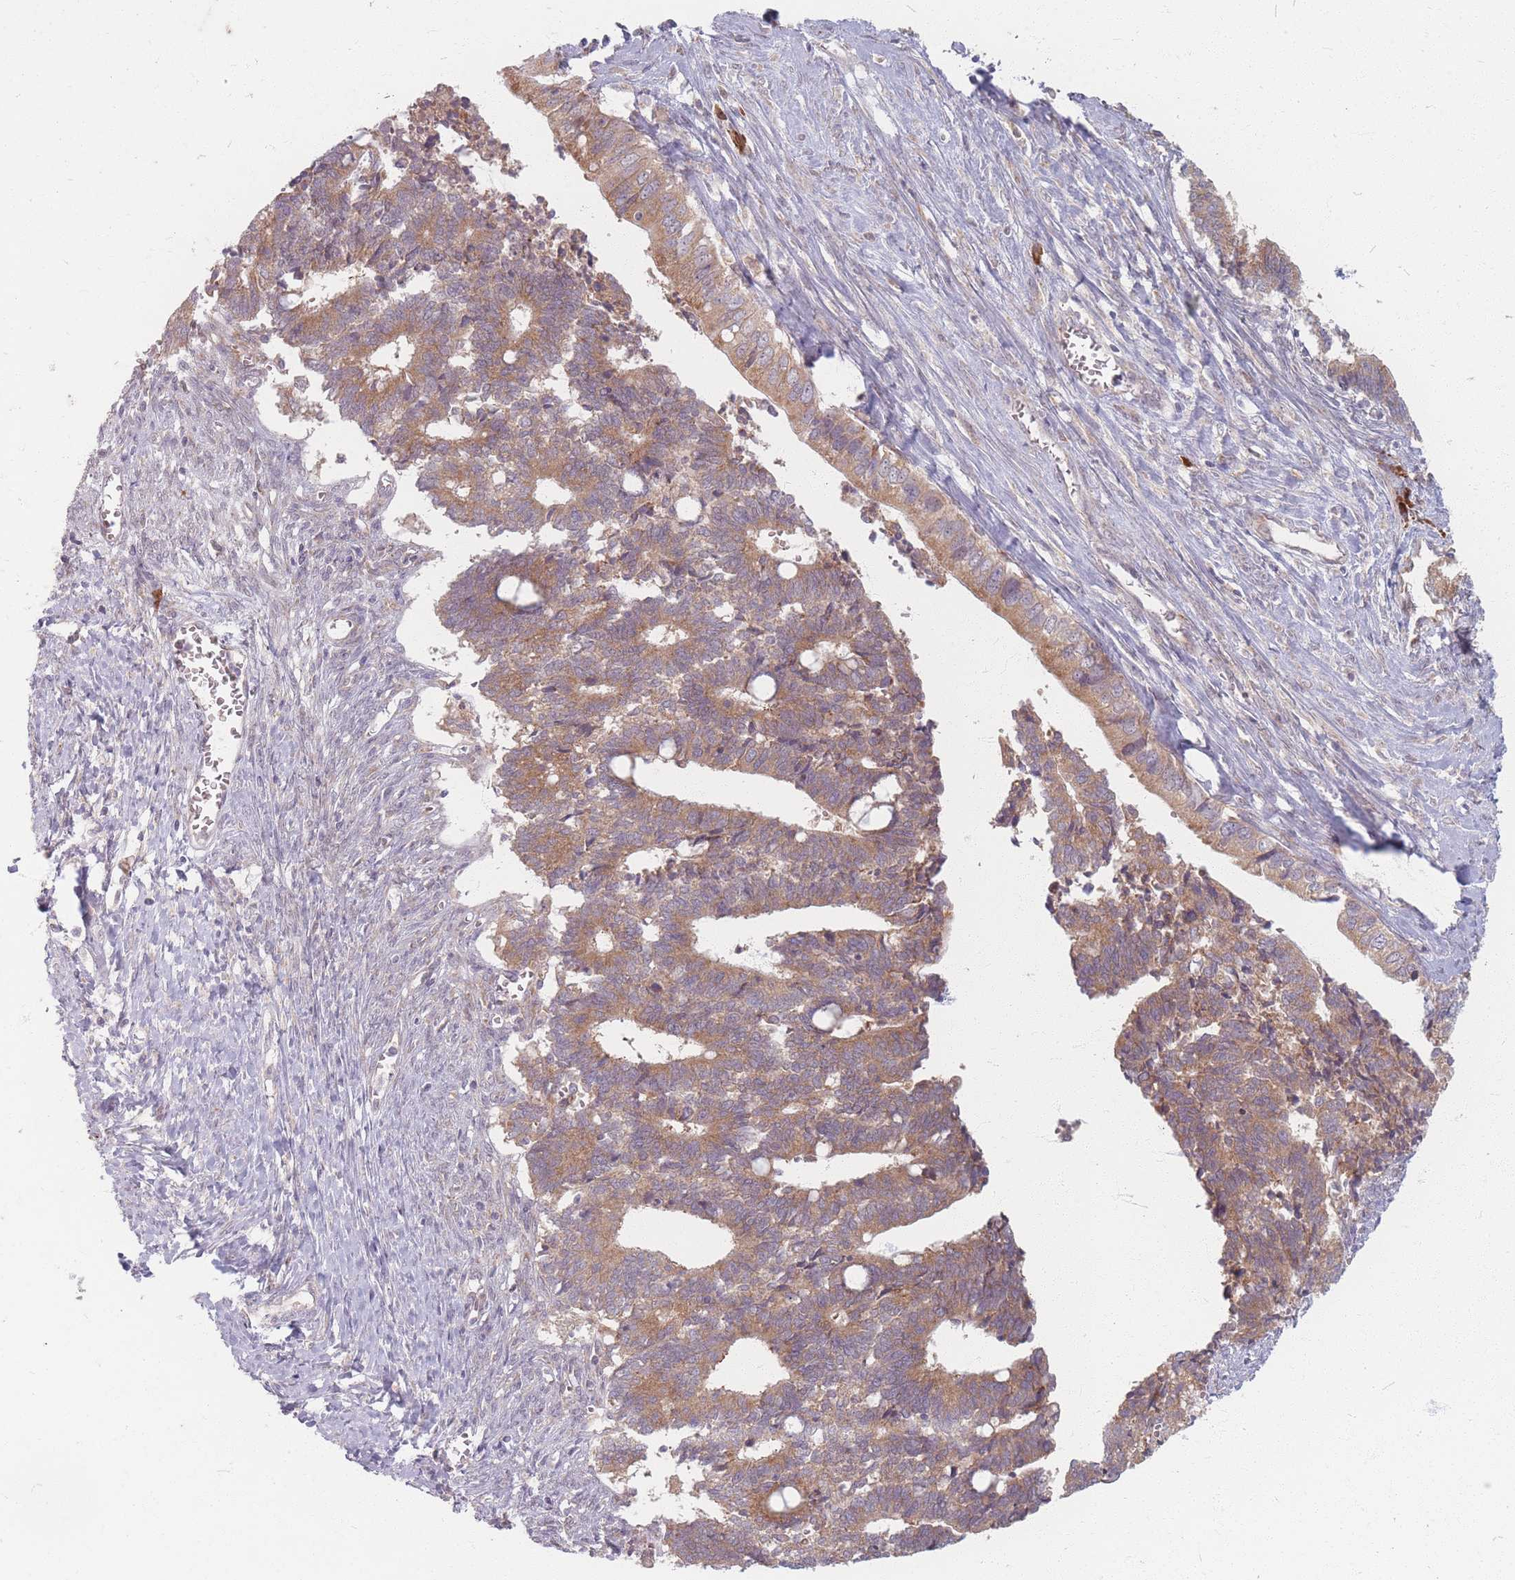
{"staining": {"intensity": "moderate", "quantity": "25%-75%", "location": "cytoplasmic/membranous"}, "tissue": "cervical cancer", "cell_type": "Tumor cells", "image_type": "cancer", "snomed": [{"axis": "morphology", "description": "Adenocarcinoma, NOS"}, {"axis": "topography", "description": "Cervix"}], "caption": "Human cervical cancer stained for a protein (brown) reveals moderate cytoplasmic/membranous positive expression in about 25%-75% of tumor cells.", "gene": "SMIM14", "patient": {"sex": "female", "age": 44}}